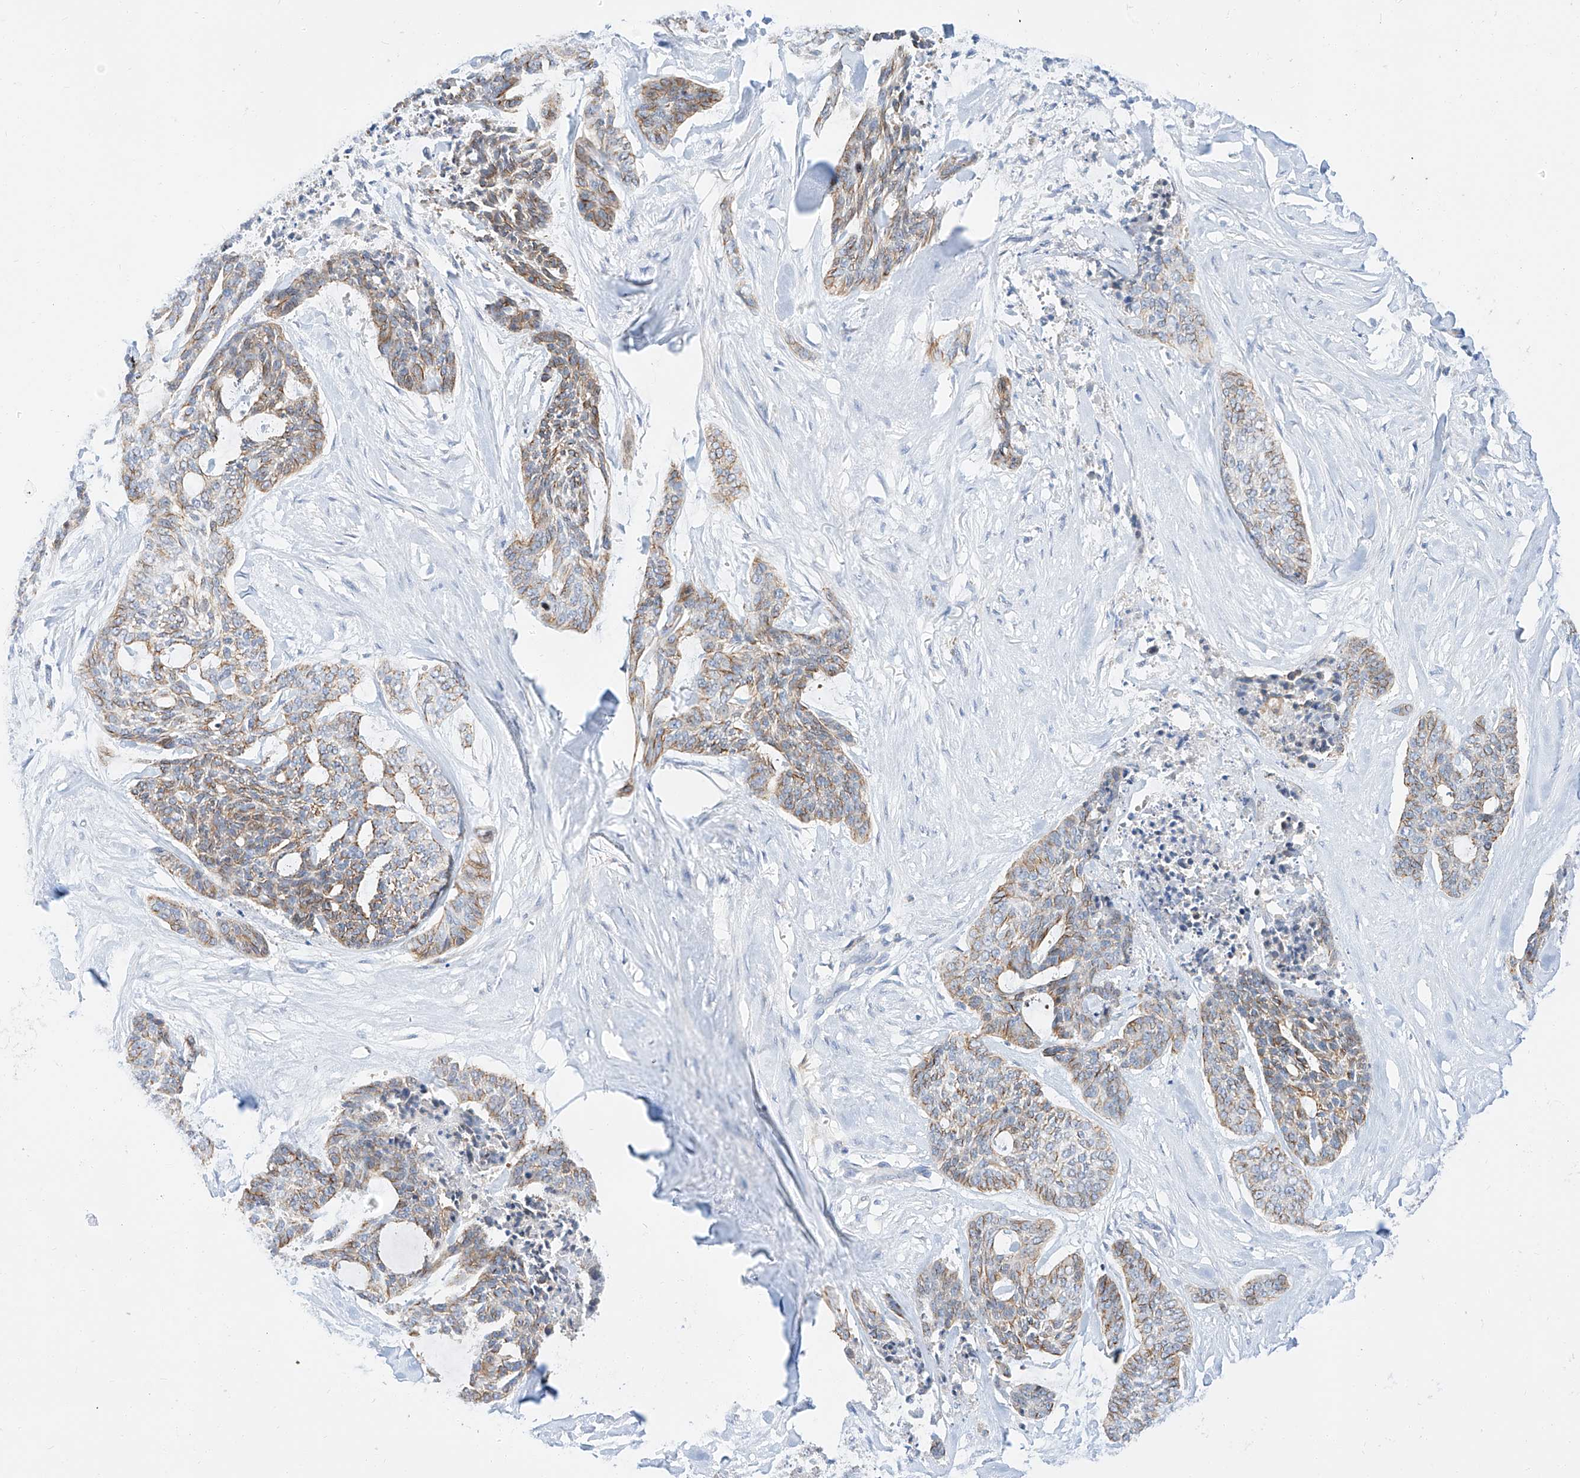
{"staining": {"intensity": "moderate", "quantity": ">75%", "location": "cytoplasmic/membranous"}, "tissue": "skin cancer", "cell_type": "Tumor cells", "image_type": "cancer", "snomed": [{"axis": "morphology", "description": "Basal cell carcinoma"}, {"axis": "topography", "description": "Skin"}], "caption": "Brown immunohistochemical staining in human skin cancer (basal cell carcinoma) demonstrates moderate cytoplasmic/membranous positivity in about >75% of tumor cells. The staining is performed using DAB (3,3'-diaminobenzidine) brown chromogen to label protein expression. The nuclei are counter-stained blue using hematoxylin.", "gene": "MAP7", "patient": {"sex": "female", "age": 64}}